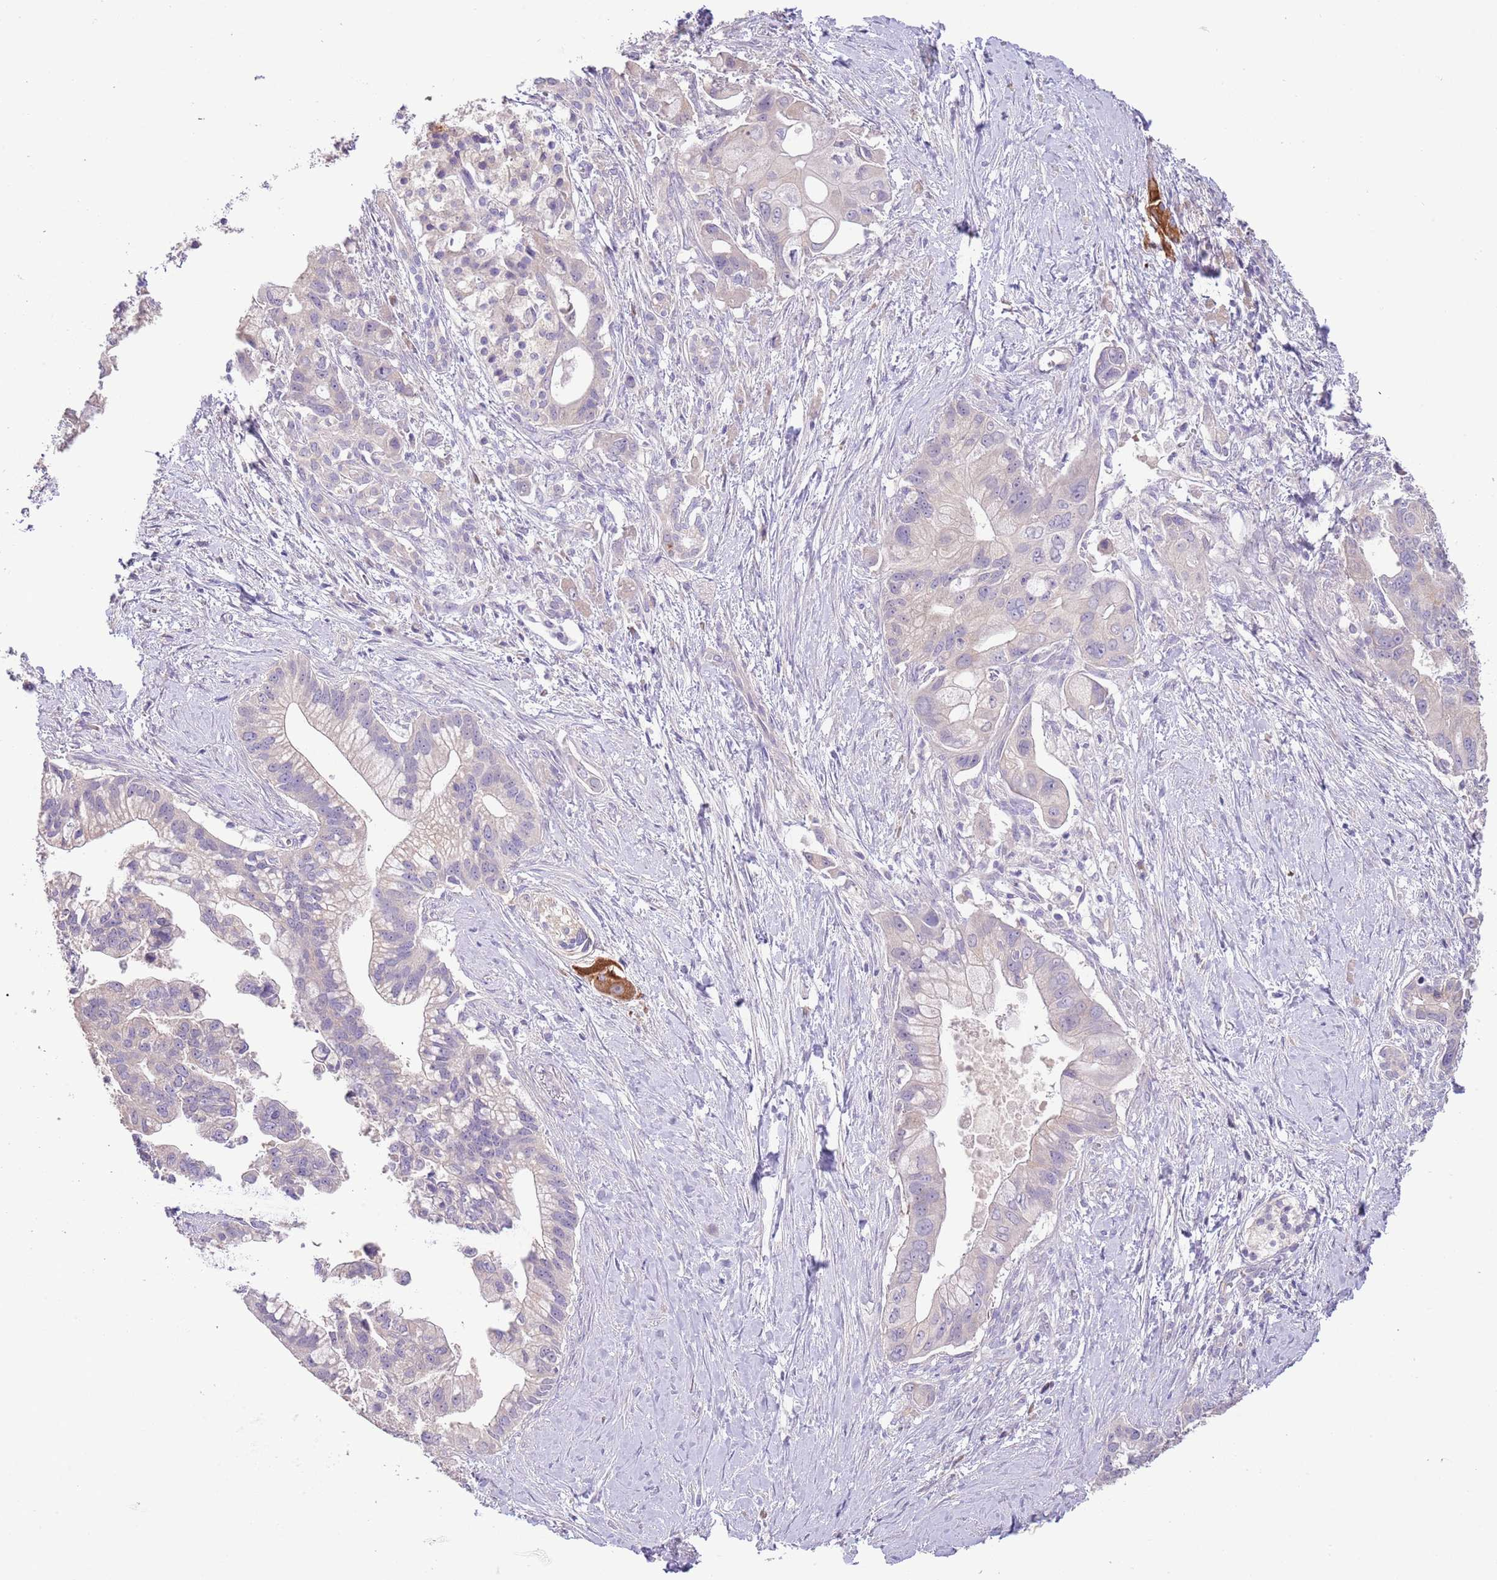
{"staining": {"intensity": "negative", "quantity": "none", "location": "none"}, "tissue": "pancreatic cancer", "cell_type": "Tumor cells", "image_type": "cancer", "snomed": [{"axis": "morphology", "description": "Adenocarcinoma, NOS"}, {"axis": "topography", "description": "Pancreas"}], "caption": "DAB immunohistochemical staining of pancreatic adenocarcinoma exhibits no significant staining in tumor cells. The staining was performed using DAB (3,3'-diaminobenzidine) to visualize the protein expression in brown, while the nuclei were stained in blue with hematoxylin (Magnification: 20x).", "gene": "ZNF658", "patient": {"sex": "male", "age": 68}}